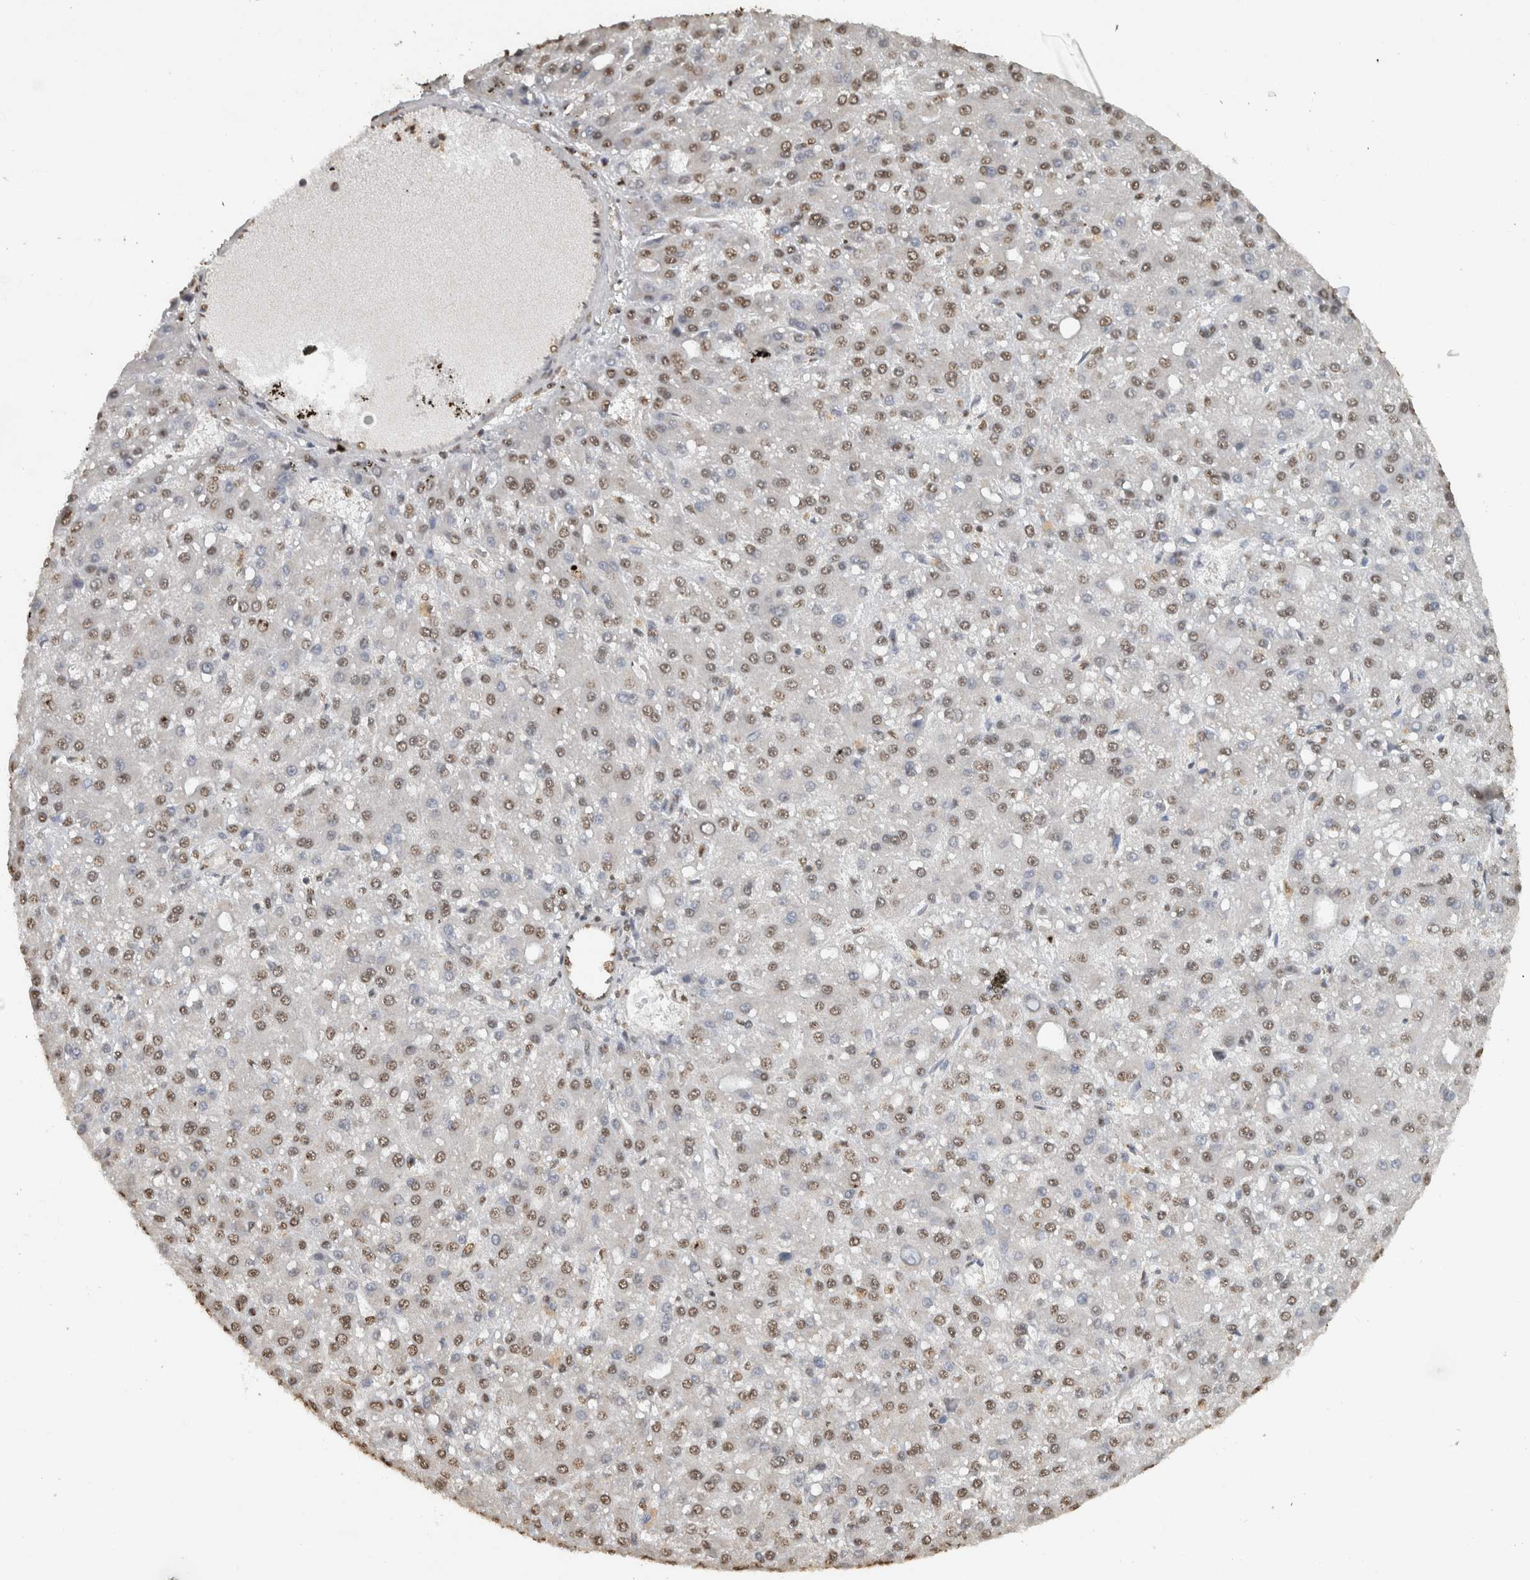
{"staining": {"intensity": "weak", "quantity": ">75%", "location": "nuclear"}, "tissue": "liver cancer", "cell_type": "Tumor cells", "image_type": "cancer", "snomed": [{"axis": "morphology", "description": "Carcinoma, Hepatocellular, NOS"}, {"axis": "topography", "description": "Liver"}], "caption": "DAB (3,3'-diaminobenzidine) immunohistochemical staining of human liver cancer reveals weak nuclear protein positivity in approximately >75% of tumor cells.", "gene": "HAND2", "patient": {"sex": "male", "age": 67}}